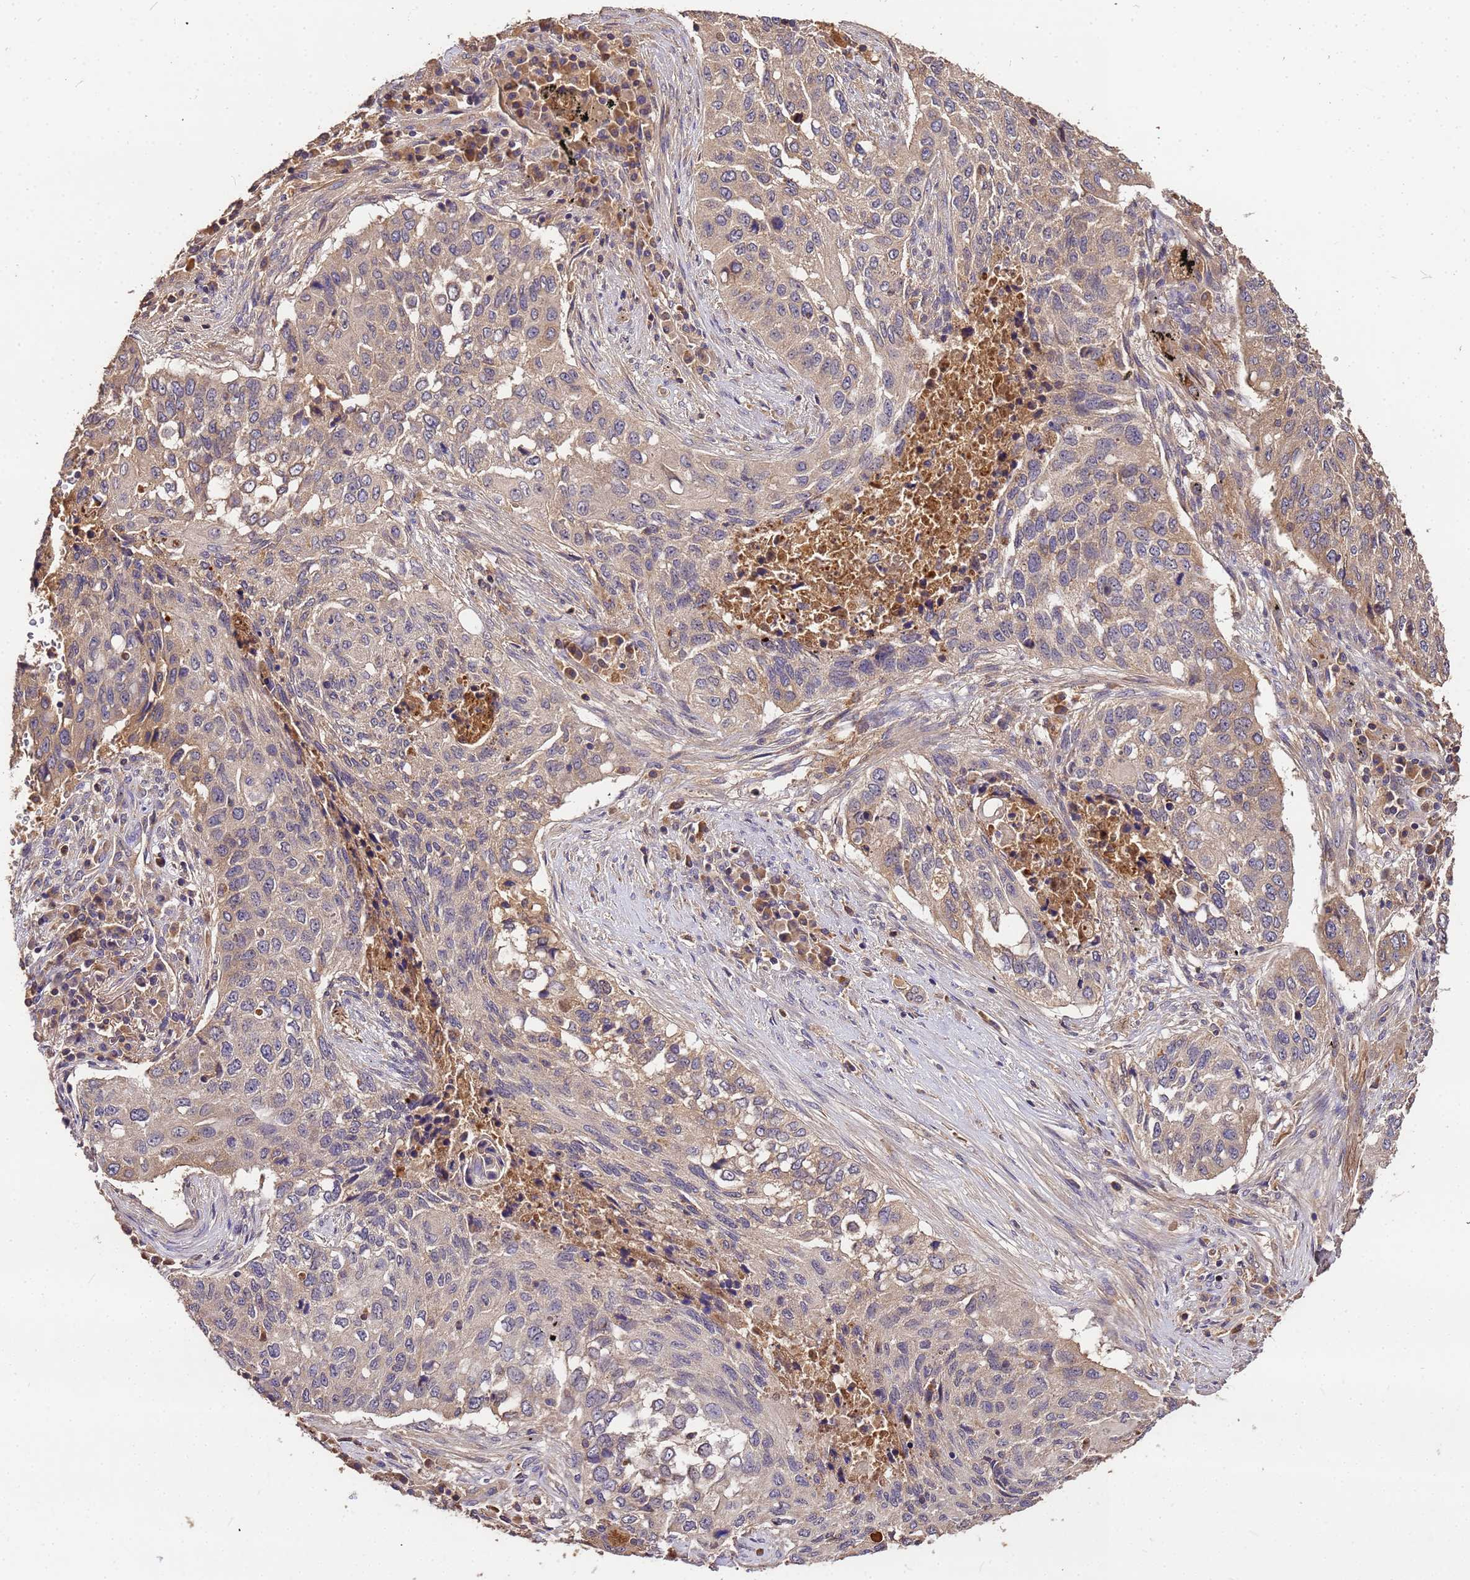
{"staining": {"intensity": "weak", "quantity": "25%-75%", "location": "cytoplasmic/membranous"}, "tissue": "lung cancer", "cell_type": "Tumor cells", "image_type": "cancer", "snomed": [{"axis": "morphology", "description": "Squamous cell carcinoma, NOS"}, {"axis": "topography", "description": "Lung"}], "caption": "Human lung cancer stained with a protein marker demonstrates weak staining in tumor cells.", "gene": "MTERF1", "patient": {"sex": "female", "age": 63}}